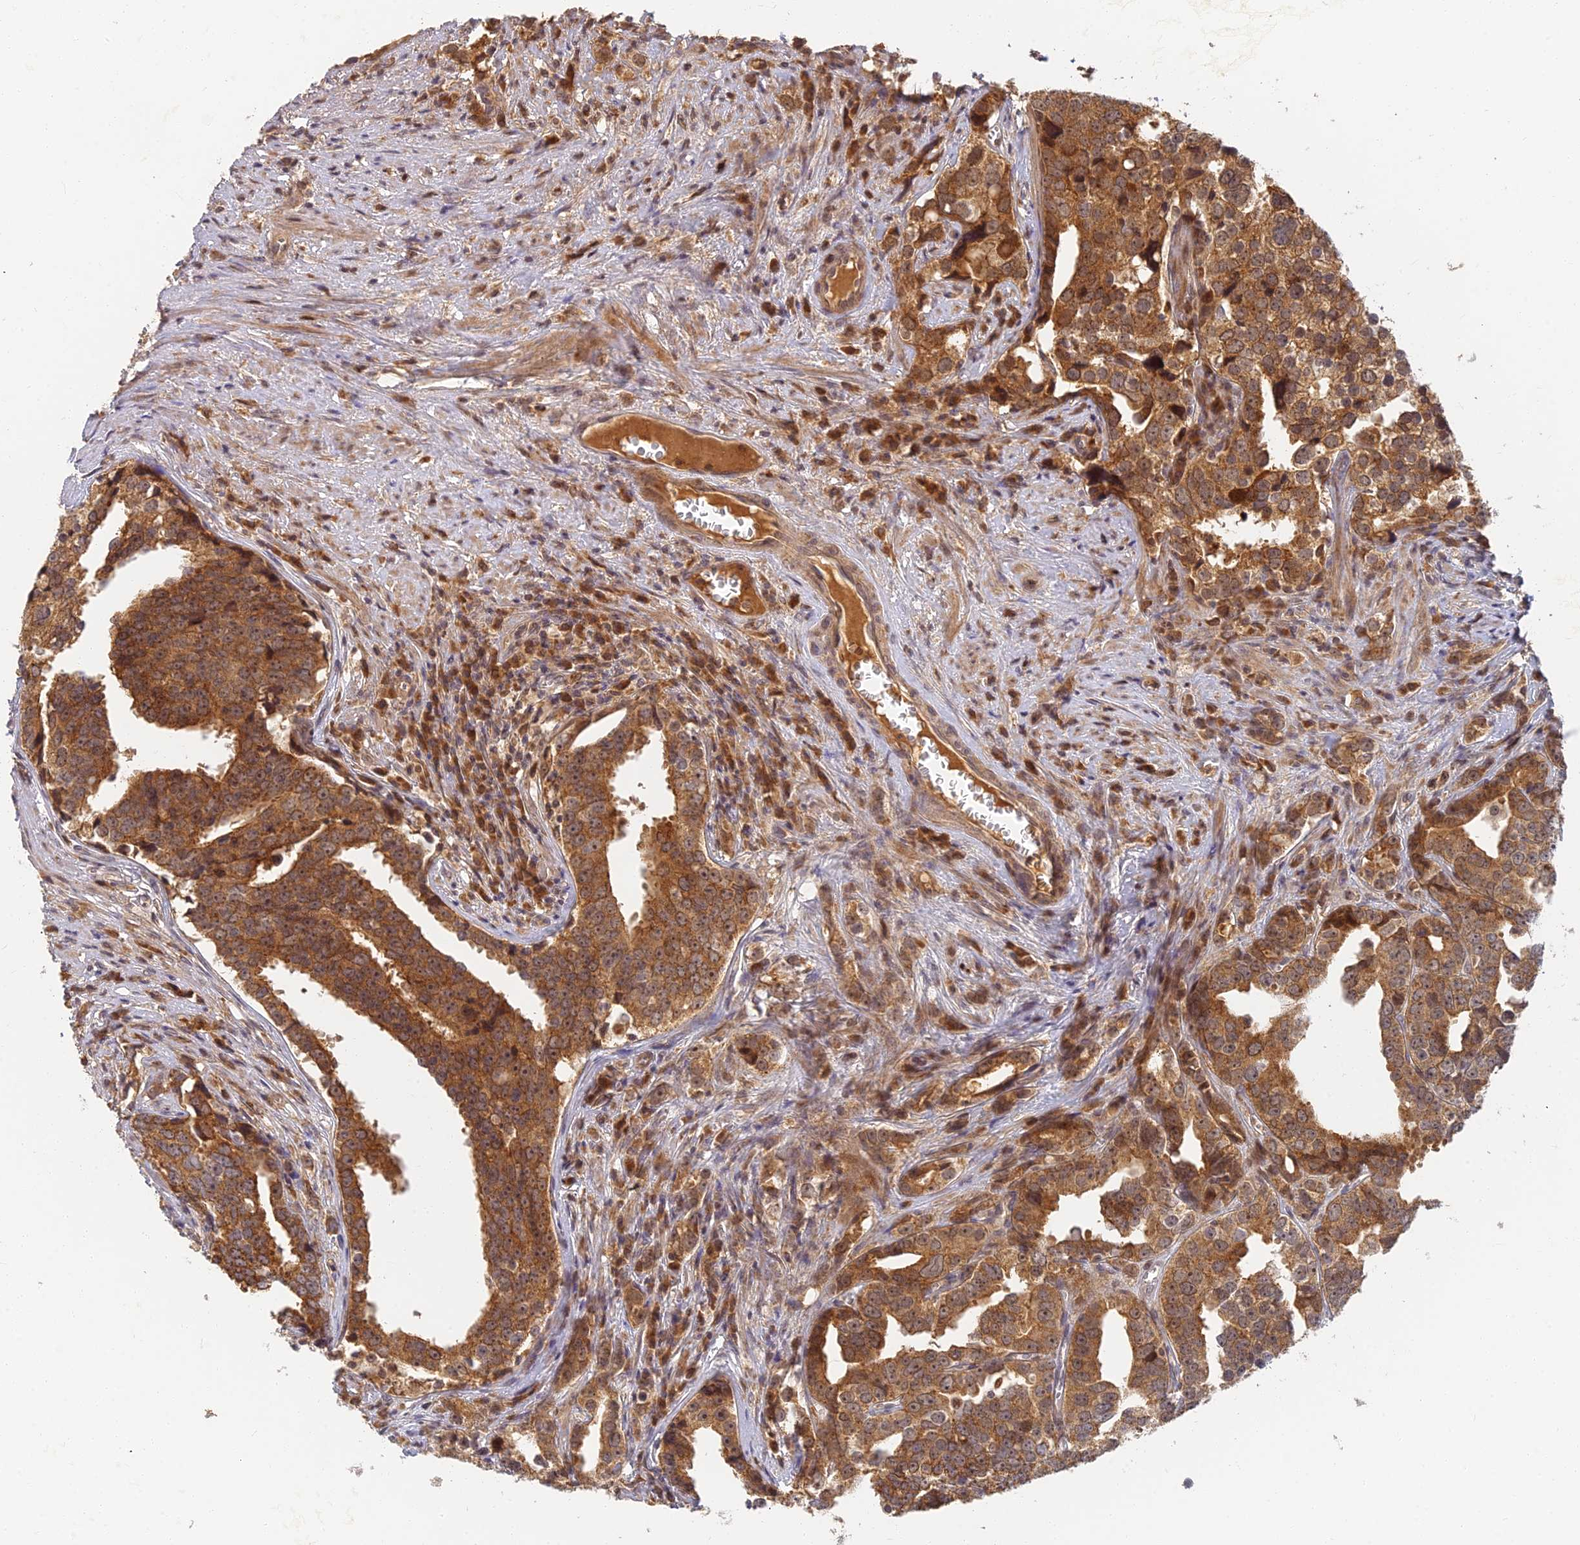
{"staining": {"intensity": "moderate", "quantity": ">75%", "location": "cytoplasmic/membranous"}, "tissue": "prostate cancer", "cell_type": "Tumor cells", "image_type": "cancer", "snomed": [{"axis": "morphology", "description": "Adenocarcinoma, High grade"}, {"axis": "topography", "description": "Prostate"}], "caption": "A high-resolution micrograph shows immunohistochemistry (IHC) staining of prostate cancer, which exhibits moderate cytoplasmic/membranous staining in approximately >75% of tumor cells. The staining was performed using DAB (3,3'-diaminobenzidine) to visualize the protein expression in brown, while the nuclei were stained in blue with hematoxylin (Magnification: 20x).", "gene": "RGL3", "patient": {"sex": "male", "age": 71}}